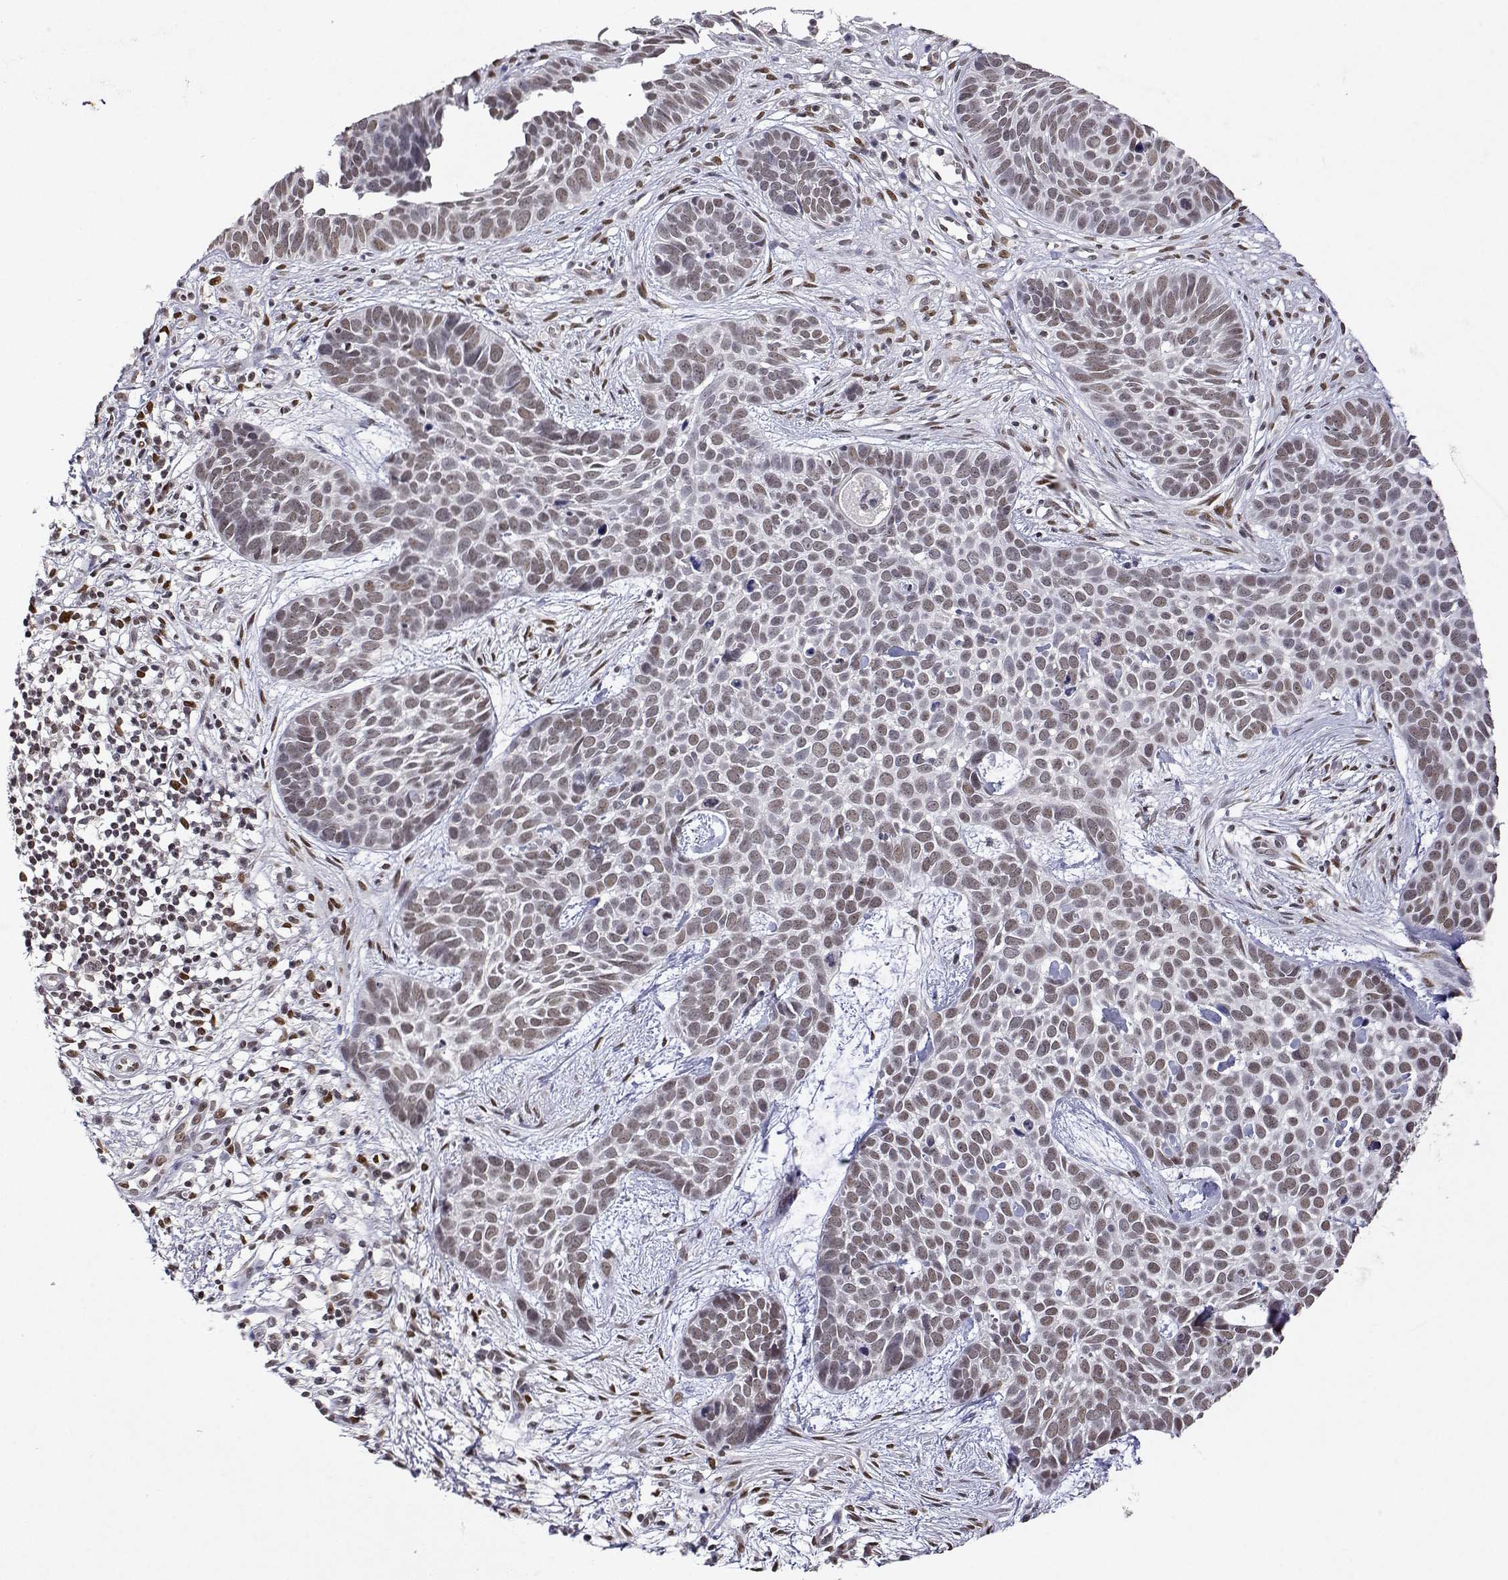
{"staining": {"intensity": "weak", "quantity": ">75%", "location": "nuclear"}, "tissue": "skin cancer", "cell_type": "Tumor cells", "image_type": "cancer", "snomed": [{"axis": "morphology", "description": "Basal cell carcinoma"}, {"axis": "topography", "description": "Skin"}], "caption": "Immunohistochemistry micrograph of neoplastic tissue: human skin cancer (basal cell carcinoma) stained using immunohistochemistry displays low levels of weak protein expression localized specifically in the nuclear of tumor cells, appearing as a nuclear brown color.", "gene": "XPC", "patient": {"sex": "male", "age": 69}}